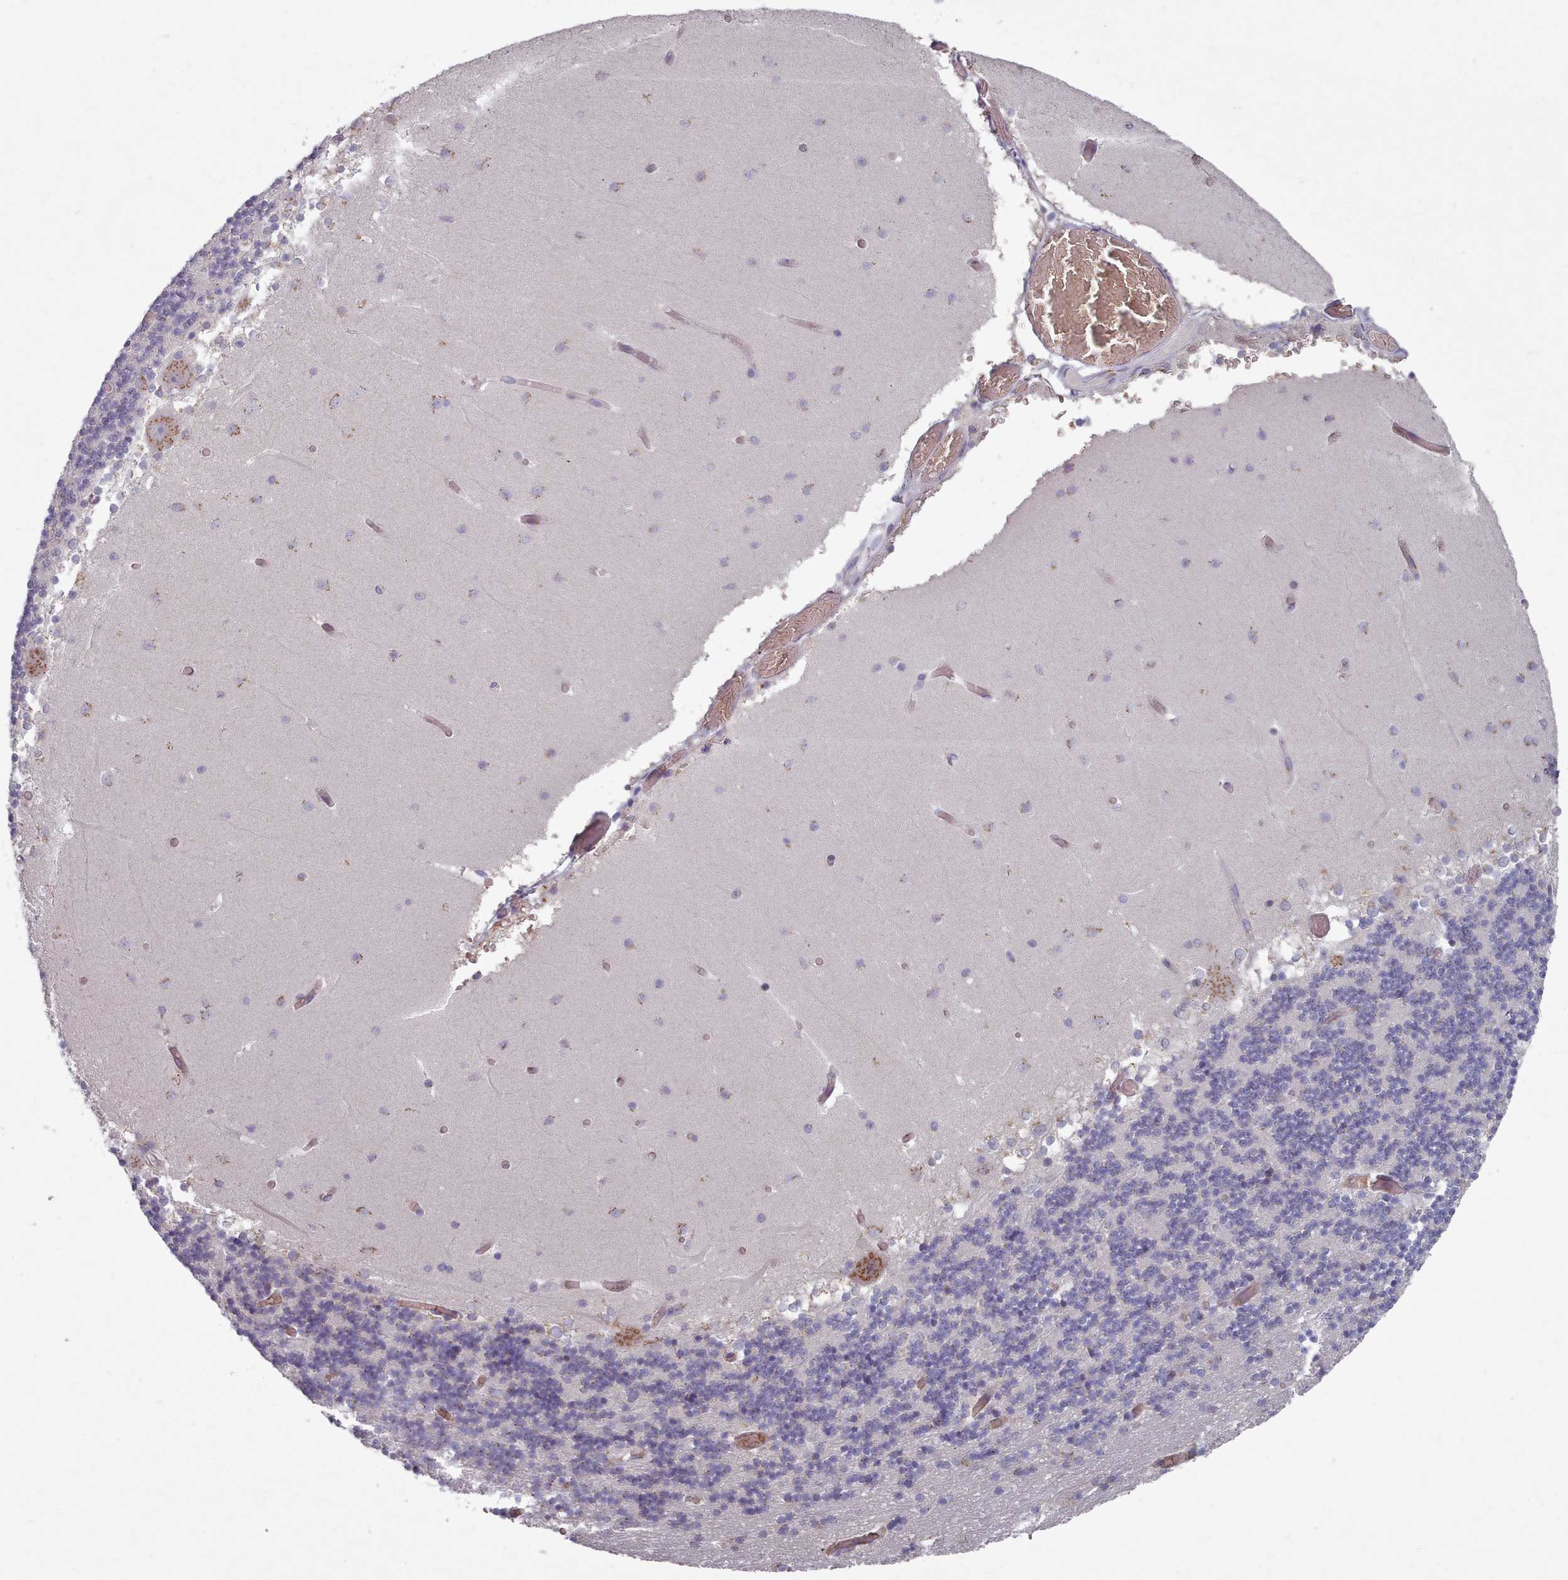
{"staining": {"intensity": "negative", "quantity": "none", "location": "none"}, "tissue": "cerebellum", "cell_type": "Cells in granular layer", "image_type": "normal", "snomed": [{"axis": "morphology", "description": "Normal tissue, NOS"}, {"axis": "topography", "description": "Cerebellum"}], "caption": "Immunohistochemistry (IHC) histopathology image of benign human cerebellum stained for a protein (brown), which displays no staining in cells in granular layer. (IHC, brightfield microscopy, high magnification).", "gene": "MAN1B1", "patient": {"sex": "female", "age": 28}}